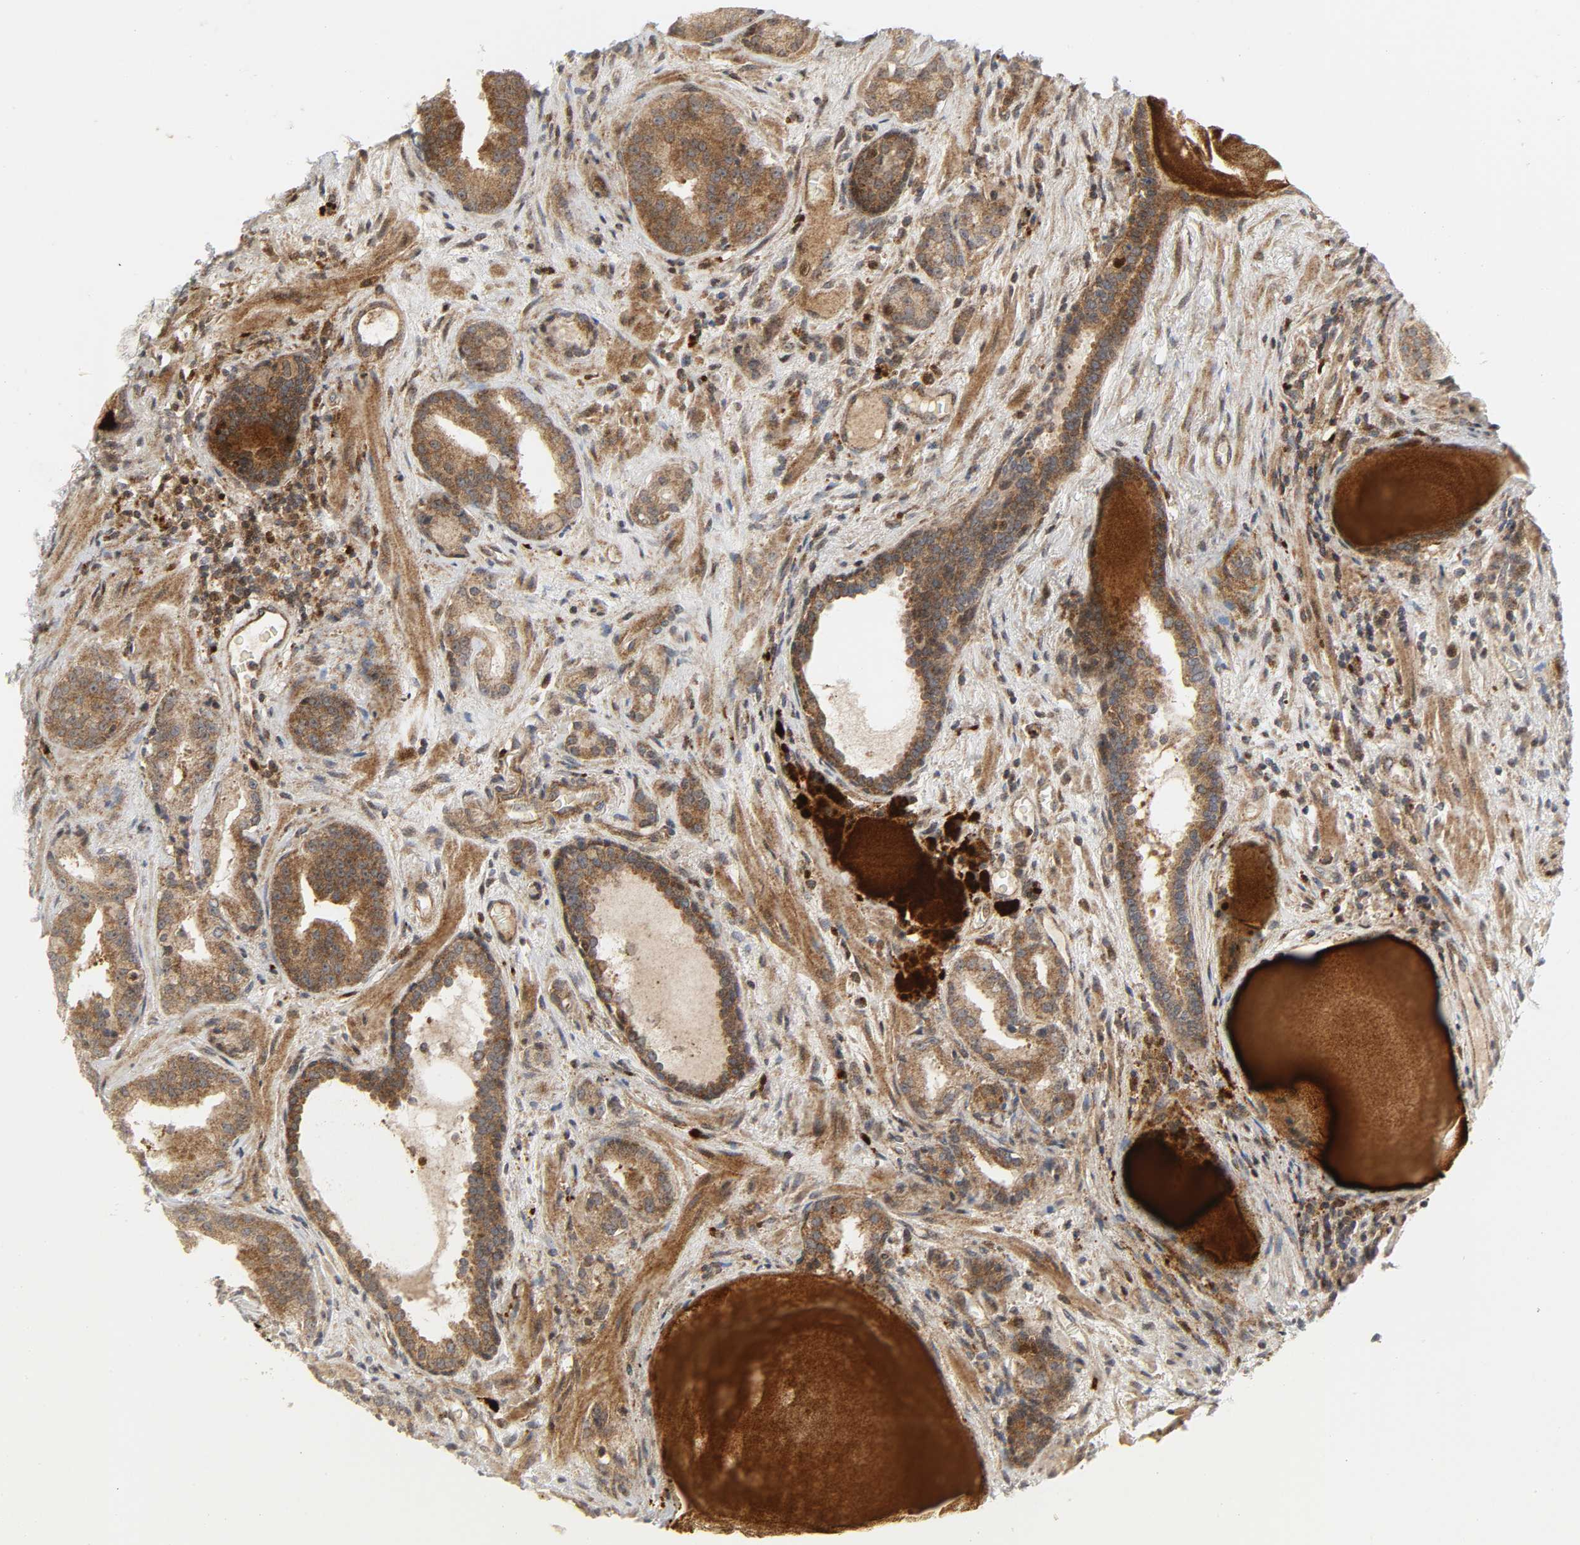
{"staining": {"intensity": "moderate", "quantity": ">75%", "location": "cytoplasmic/membranous"}, "tissue": "prostate cancer", "cell_type": "Tumor cells", "image_type": "cancer", "snomed": [{"axis": "morphology", "description": "Adenocarcinoma, Low grade"}, {"axis": "topography", "description": "Prostate"}], "caption": "A micrograph showing moderate cytoplasmic/membranous positivity in approximately >75% of tumor cells in prostate cancer (low-grade adenocarcinoma), as visualized by brown immunohistochemical staining.", "gene": "CHUK", "patient": {"sex": "male", "age": 63}}